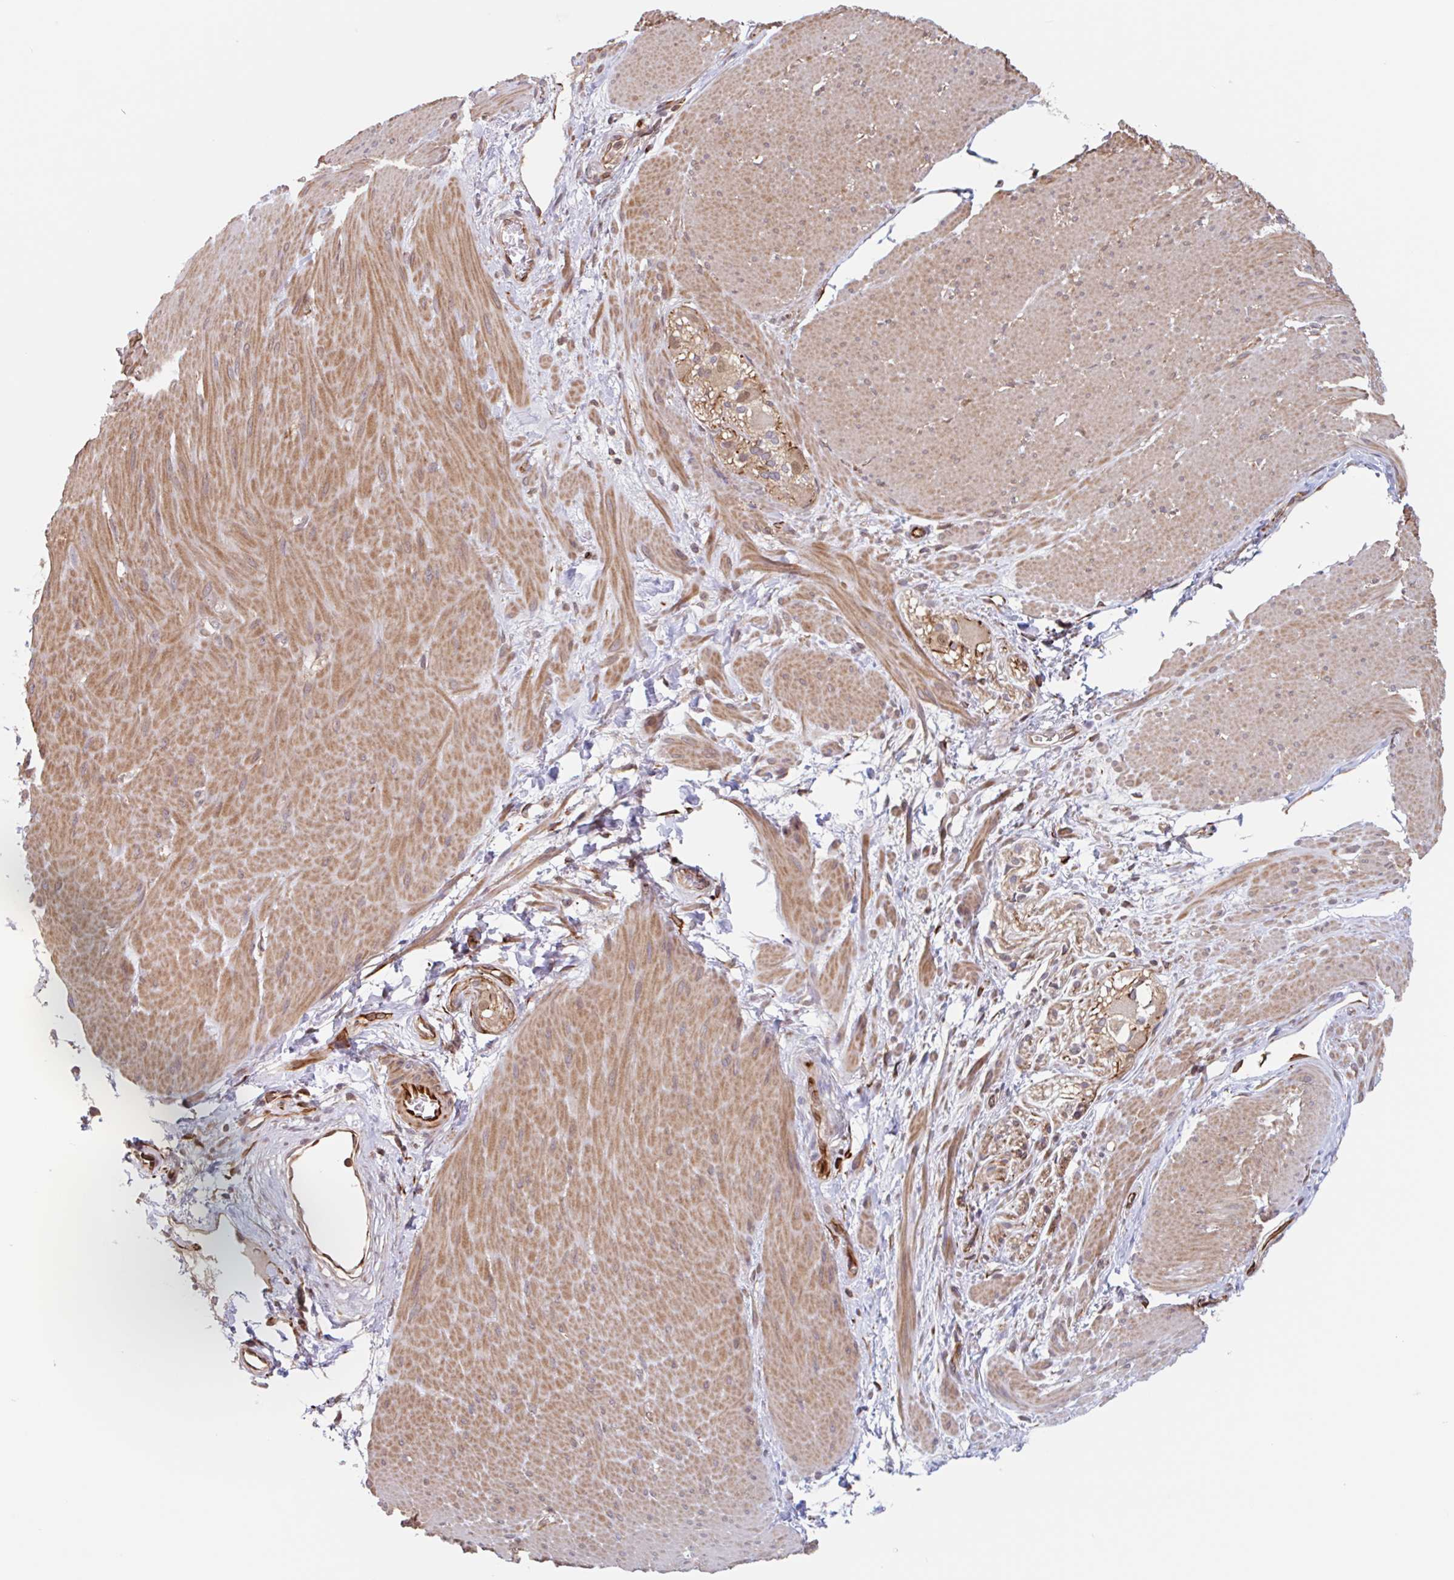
{"staining": {"intensity": "moderate", "quantity": "25%-75%", "location": "cytoplasmic/membranous"}, "tissue": "smooth muscle", "cell_type": "Smooth muscle cells", "image_type": "normal", "snomed": [{"axis": "morphology", "description": "Normal tissue, NOS"}, {"axis": "topography", "description": "Smooth muscle"}, {"axis": "topography", "description": "Rectum"}], "caption": "Protein staining of normal smooth muscle exhibits moderate cytoplasmic/membranous staining in approximately 25%-75% of smooth muscle cells. (brown staining indicates protein expression, while blue staining denotes nuclei).", "gene": "NUB1", "patient": {"sex": "male", "age": 53}}